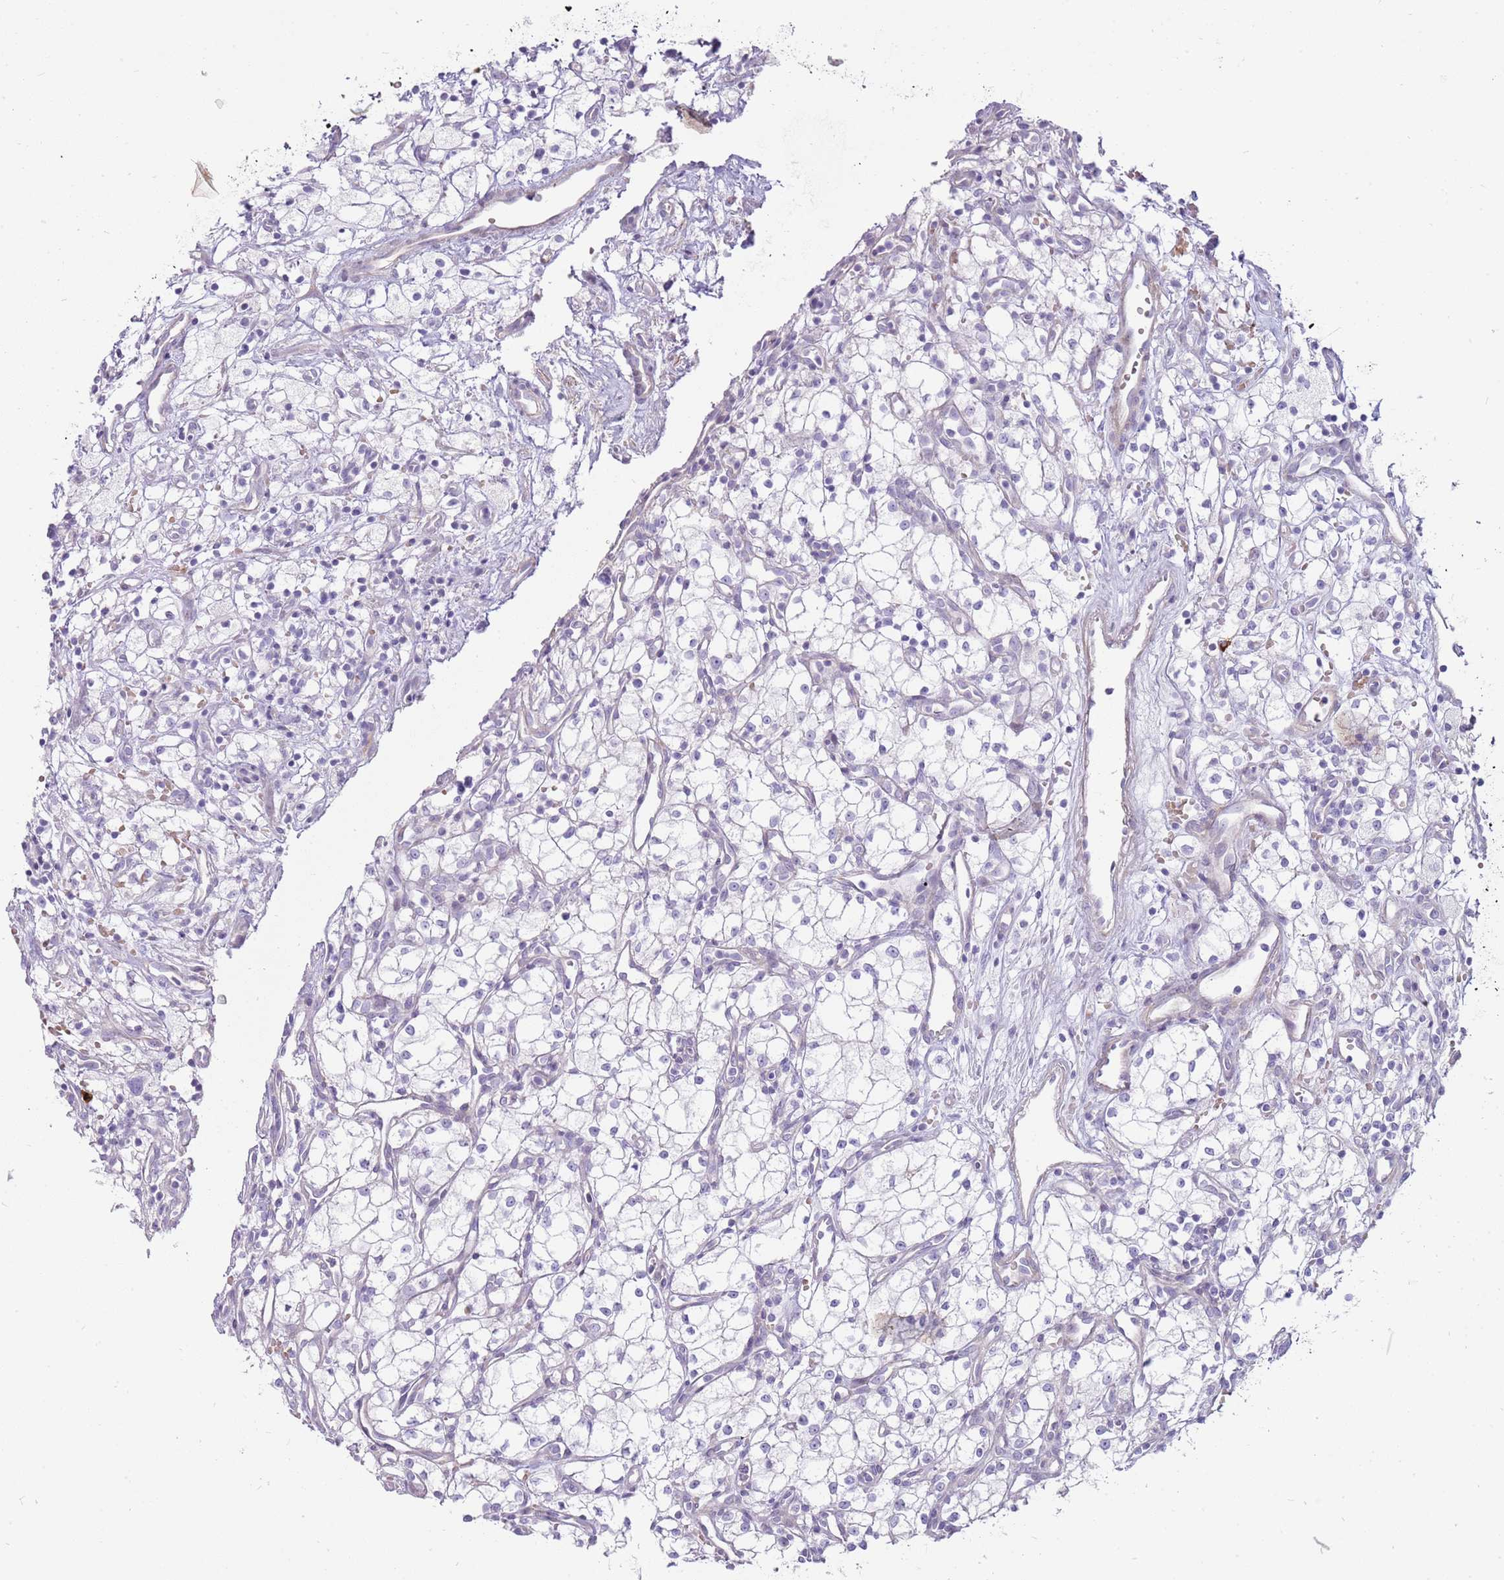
{"staining": {"intensity": "negative", "quantity": "none", "location": "none"}, "tissue": "renal cancer", "cell_type": "Tumor cells", "image_type": "cancer", "snomed": [{"axis": "morphology", "description": "Adenocarcinoma, NOS"}, {"axis": "topography", "description": "Kidney"}], "caption": "IHC histopathology image of human adenocarcinoma (renal) stained for a protein (brown), which reveals no expression in tumor cells.", "gene": "MCUB", "patient": {"sex": "male", "age": 59}}